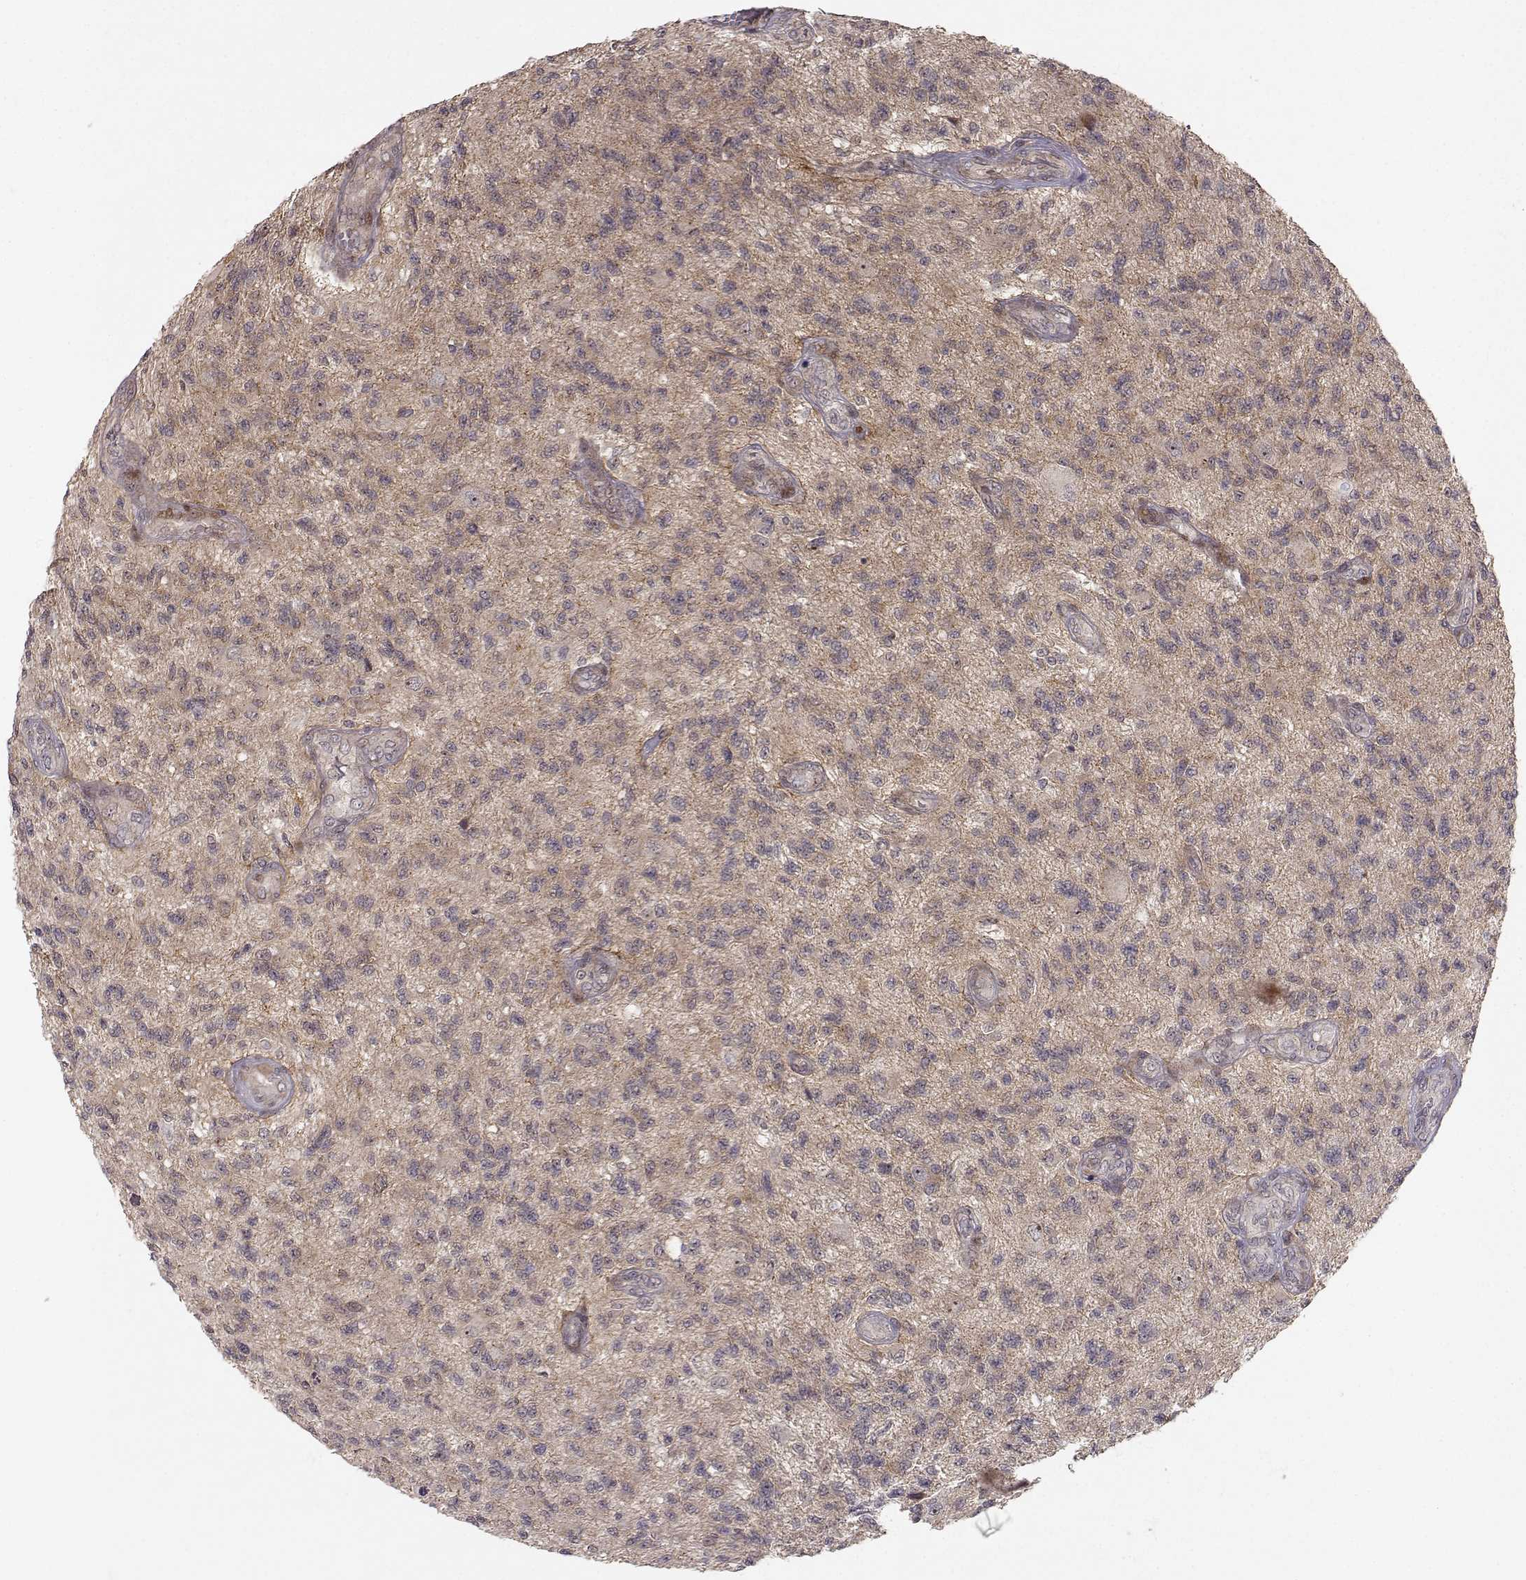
{"staining": {"intensity": "negative", "quantity": "none", "location": "none"}, "tissue": "glioma", "cell_type": "Tumor cells", "image_type": "cancer", "snomed": [{"axis": "morphology", "description": "Glioma, malignant, High grade"}, {"axis": "topography", "description": "Brain"}], "caption": "Immunohistochemistry (IHC) histopathology image of human high-grade glioma (malignant) stained for a protein (brown), which demonstrates no positivity in tumor cells.", "gene": "APC", "patient": {"sex": "male", "age": 56}}